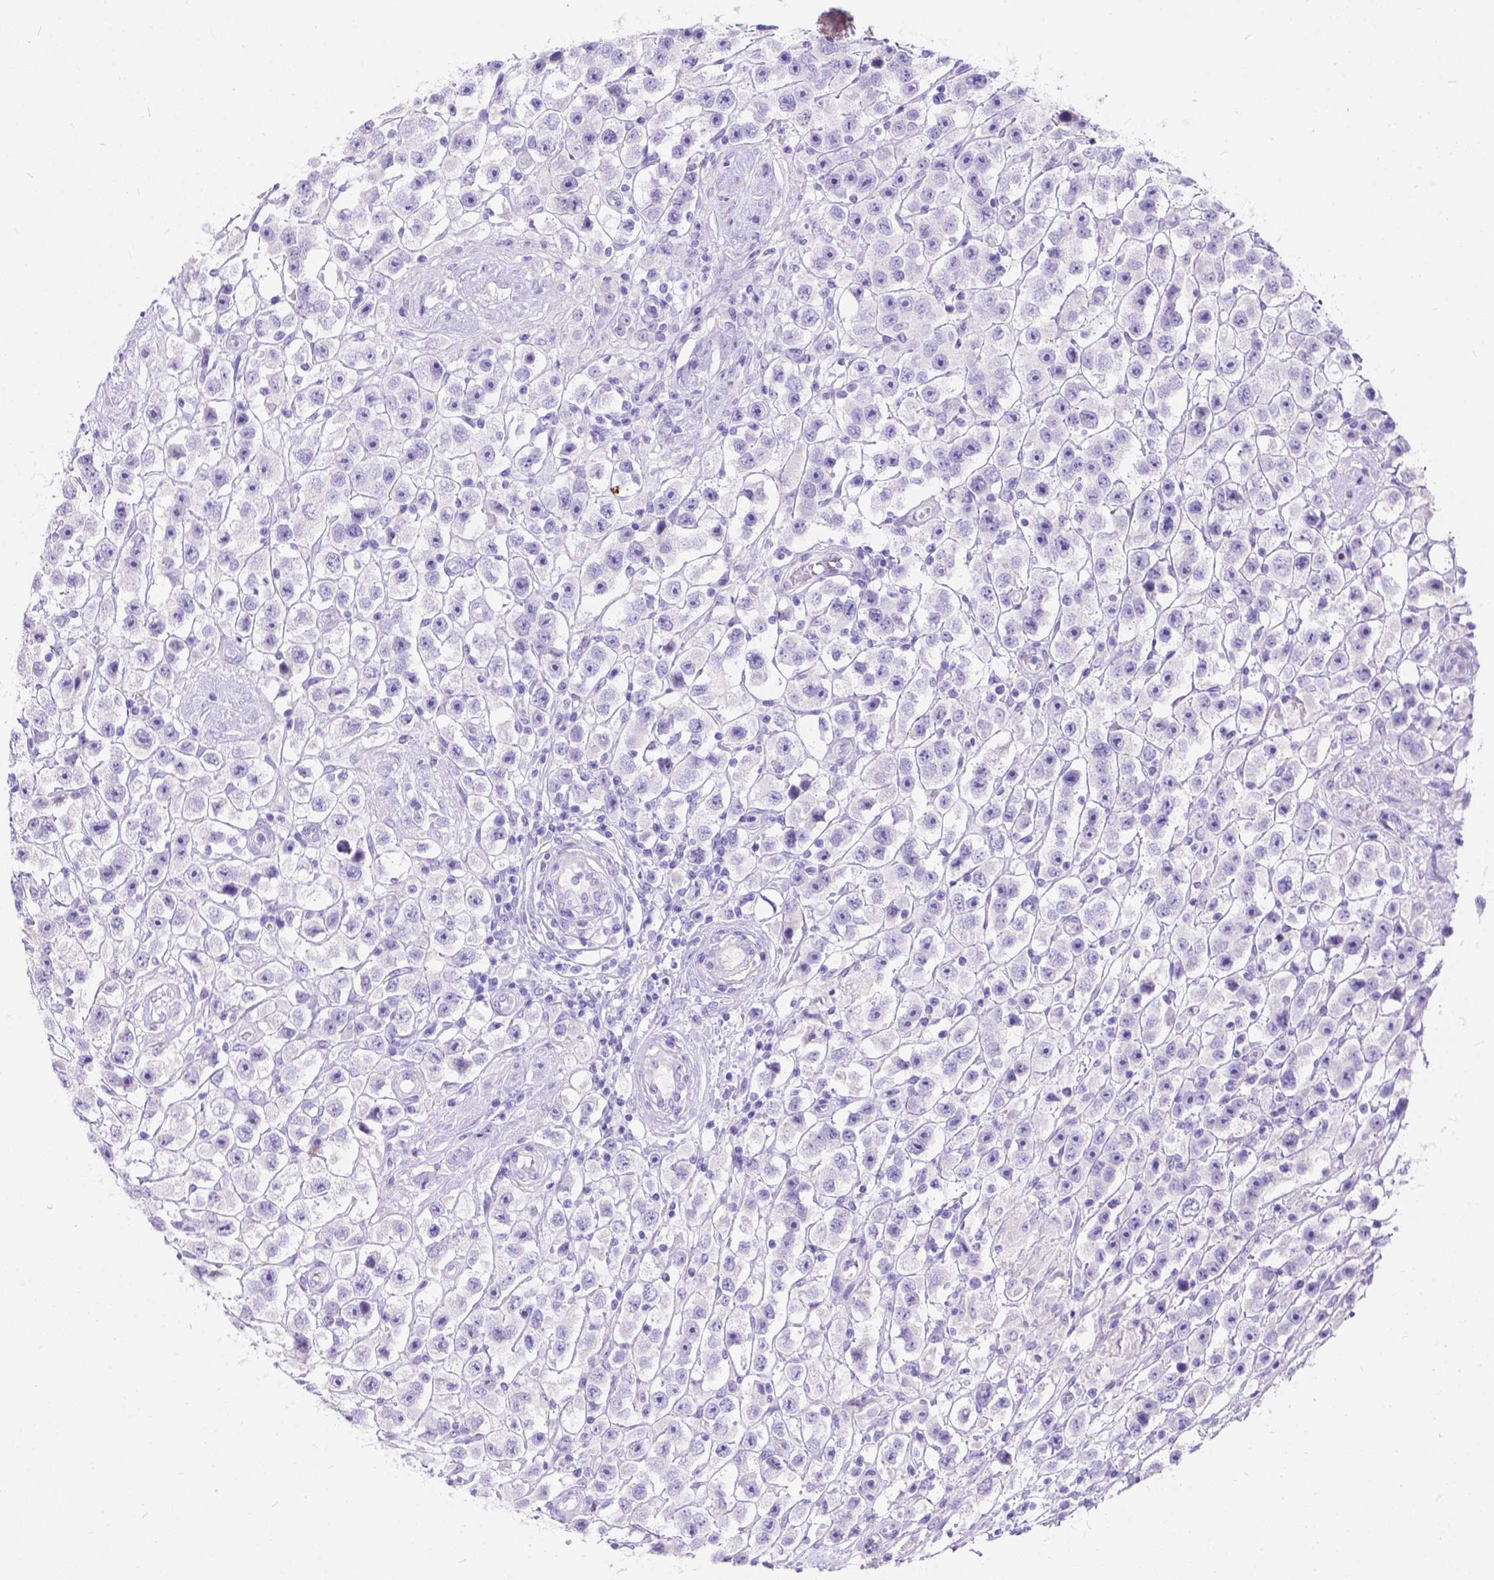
{"staining": {"intensity": "negative", "quantity": "none", "location": "none"}, "tissue": "testis cancer", "cell_type": "Tumor cells", "image_type": "cancer", "snomed": [{"axis": "morphology", "description": "Seminoma, NOS"}, {"axis": "topography", "description": "Testis"}], "caption": "This is a image of immunohistochemistry staining of testis seminoma, which shows no staining in tumor cells. (DAB (3,3'-diaminobenzidine) immunohistochemistry visualized using brightfield microscopy, high magnification).", "gene": "KLHL10", "patient": {"sex": "male", "age": 45}}